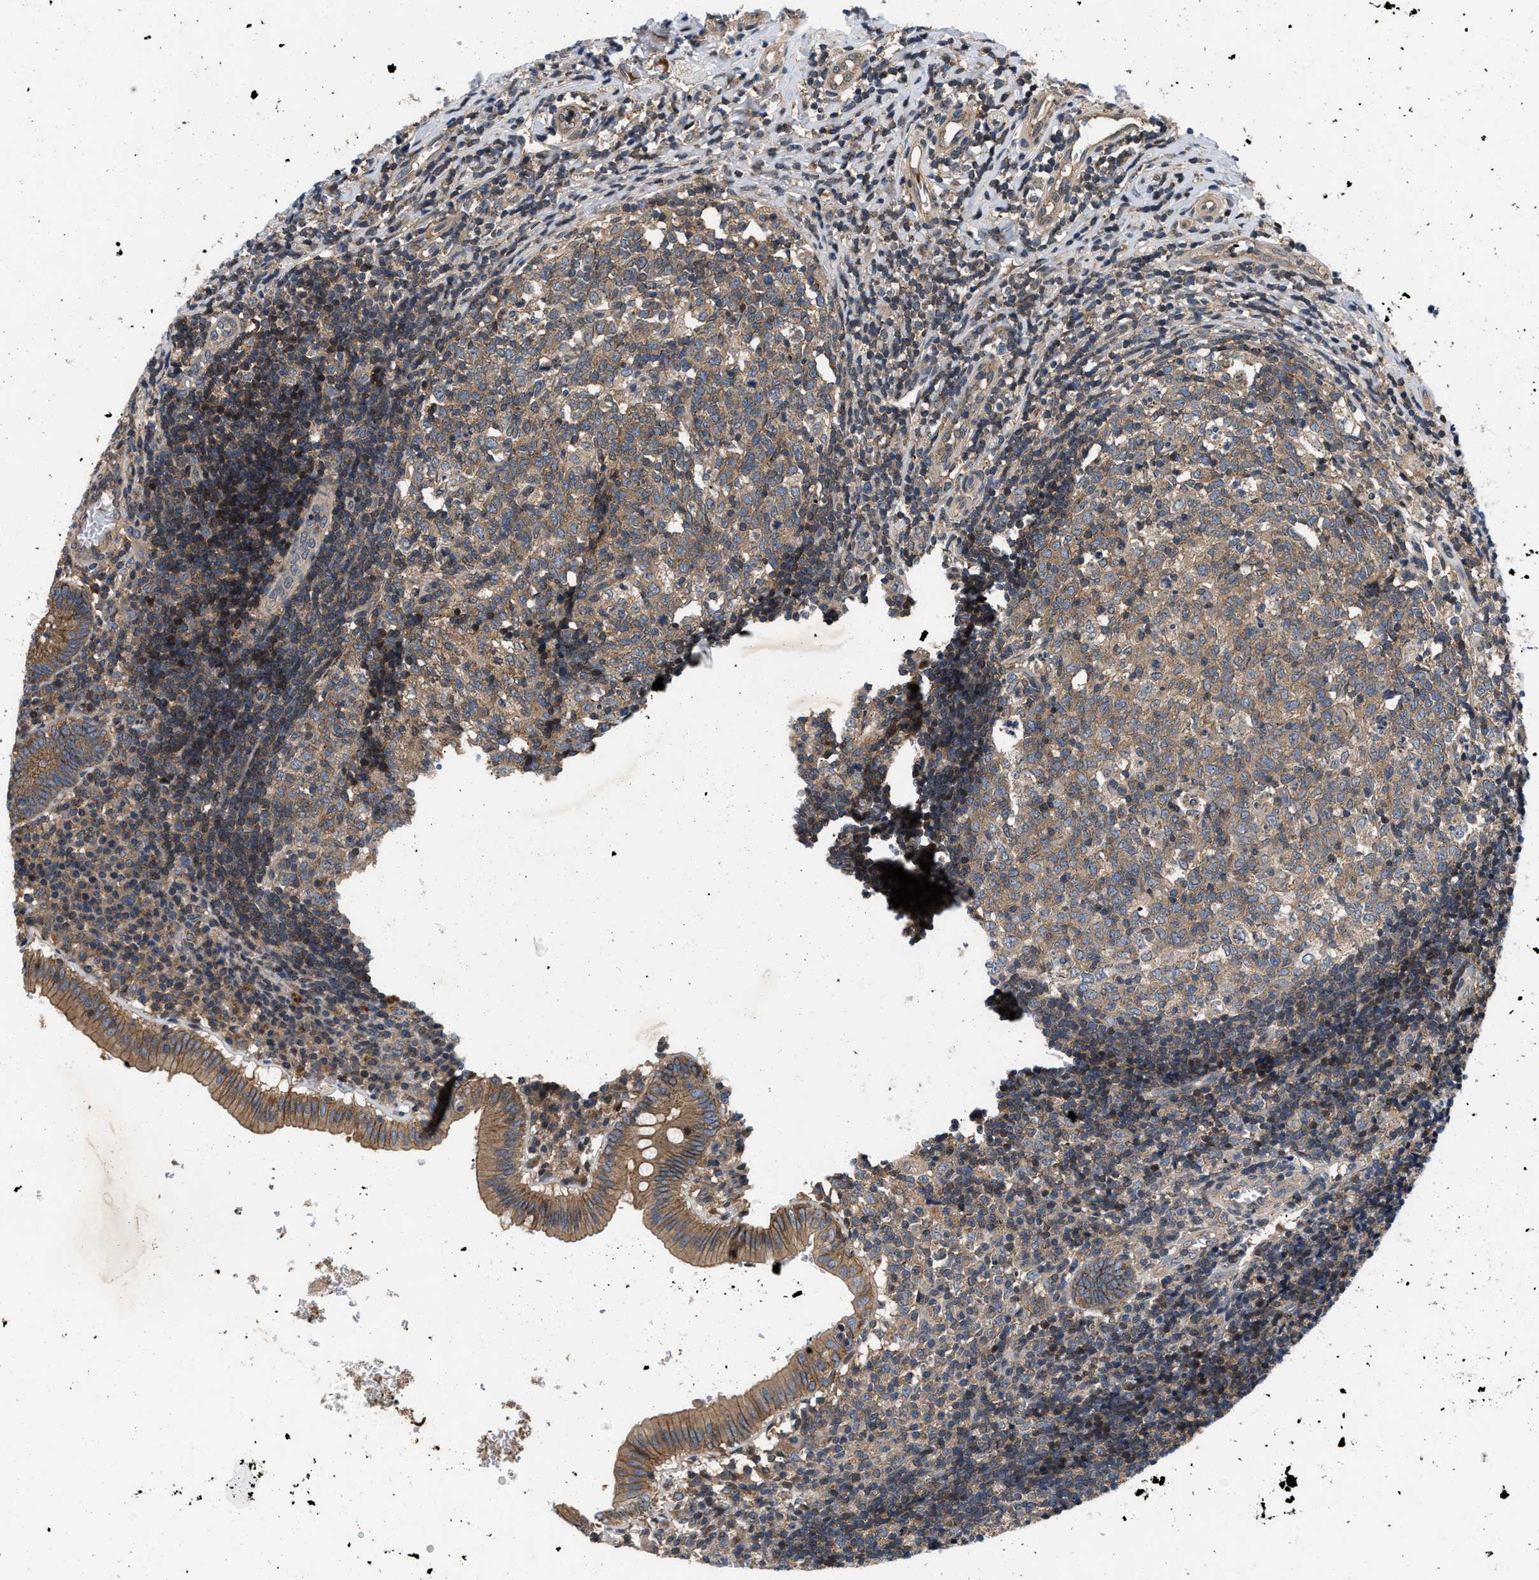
{"staining": {"intensity": "moderate", "quantity": ">75%", "location": "cytoplasmic/membranous"}, "tissue": "appendix", "cell_type": "Glandular cells", "image_type": "normal", "snomed": [{"axis": "morphology", "description": "Normal tissue, NOS"}, {"axis": "topography", "description": "Appendix"}], "caption": "Brown immunohistochemical staining in normal human appendix displays moderate cytoplasmic/membranous staining in about >75% of glandular cells.", "gene": "PRDM14", "patient": {"sex": "male", "age": 8}}